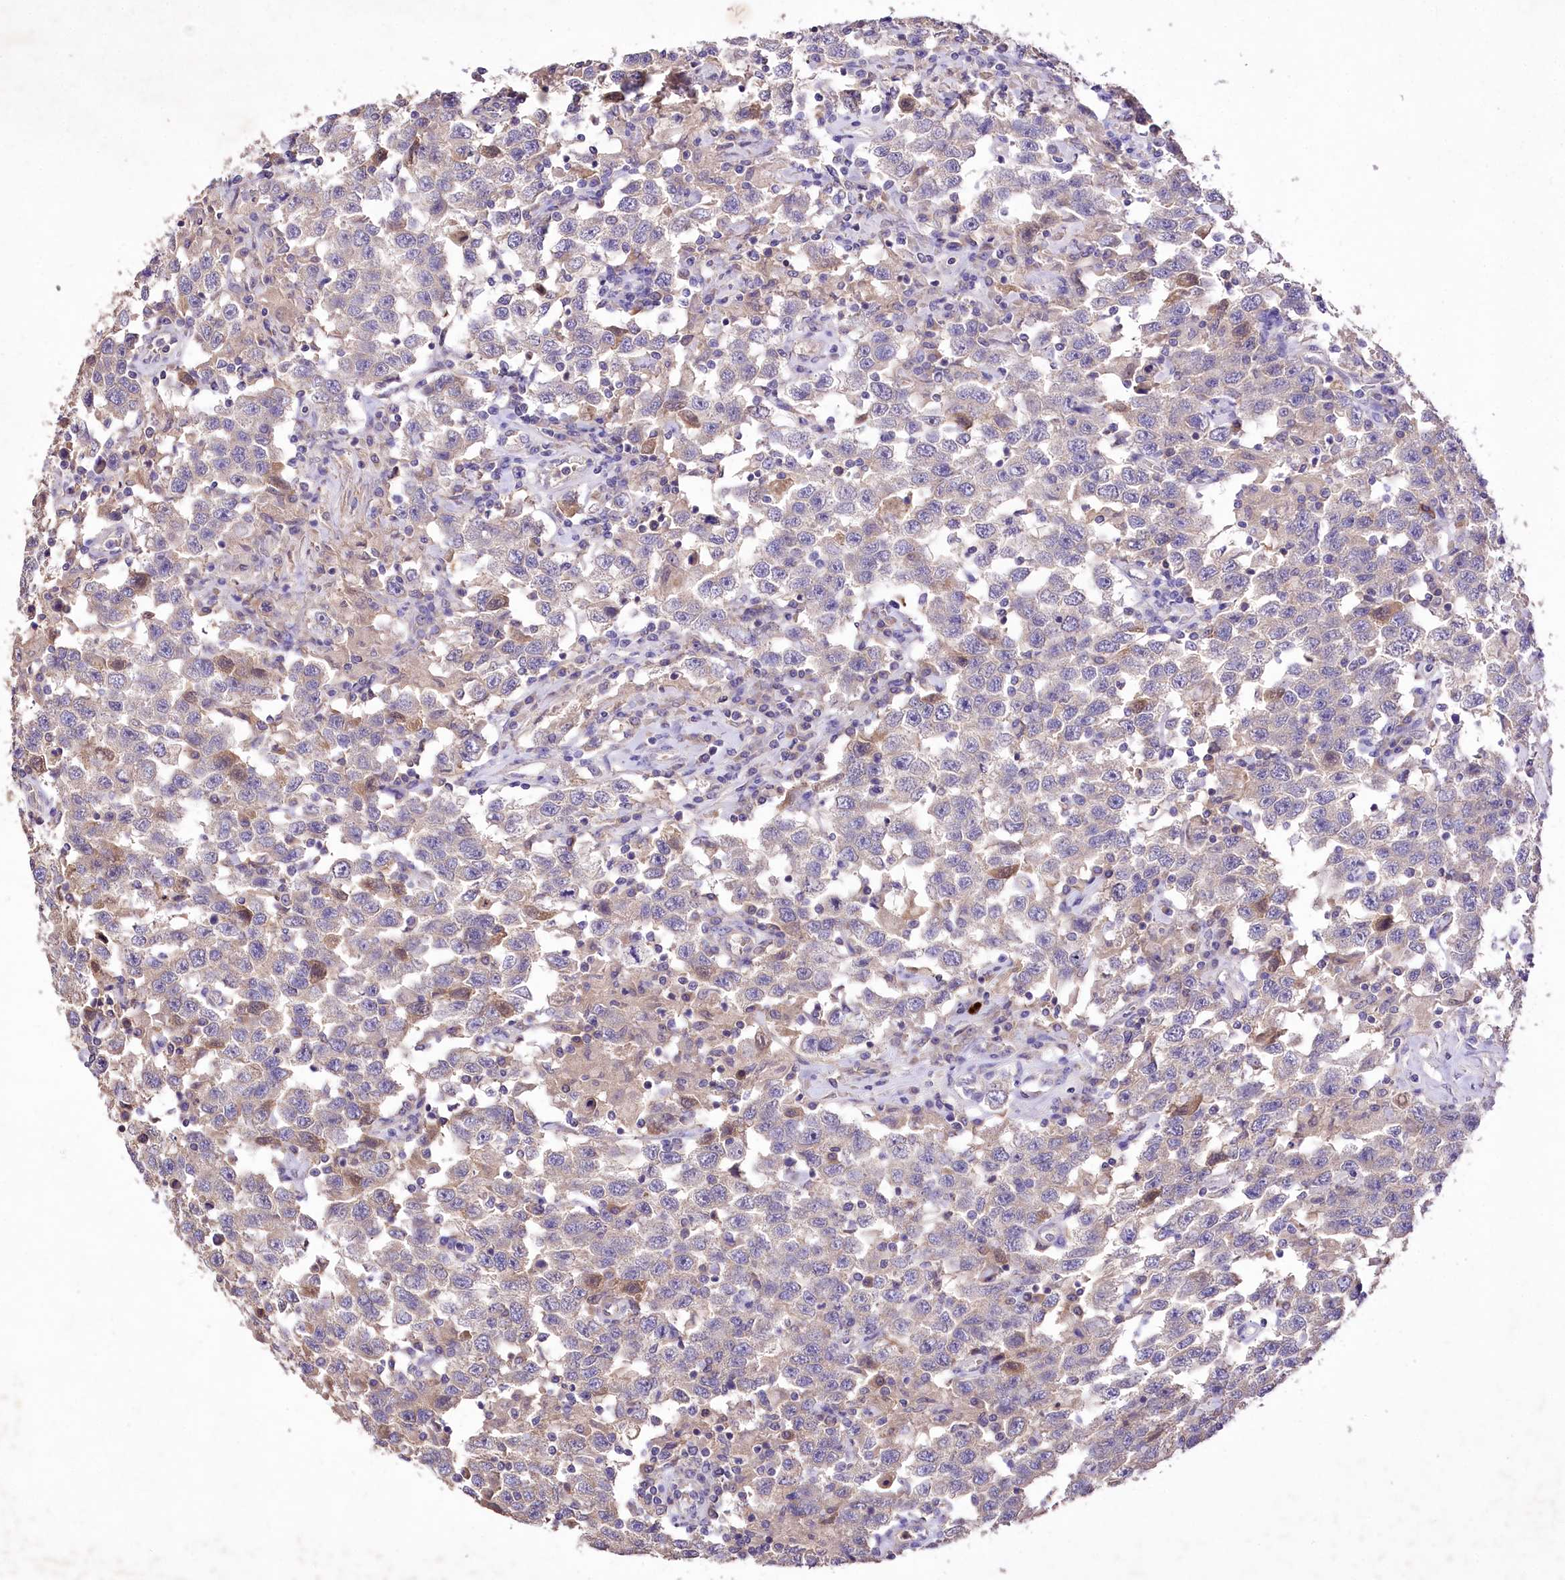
{"staining": {"intensity": "weak", "quantity": "<25%", "location": "cytoplasmic/membranous"}, "tissue": "testis cancer", "cell_type": "Tumor cells", "image_type": "cancer", "snomed": [{"axis": "morphology", "description": "Seminoma, NOS"}, {"axis": "topography", "description": "Testis"}], "caption": "An immunohistochemistry micrograph of testis cancer is shown. There is no staining in tumor cells of testis cancer.", "gene": "PCYOX1L", "patient": {"sex": "male", "age": 41}}